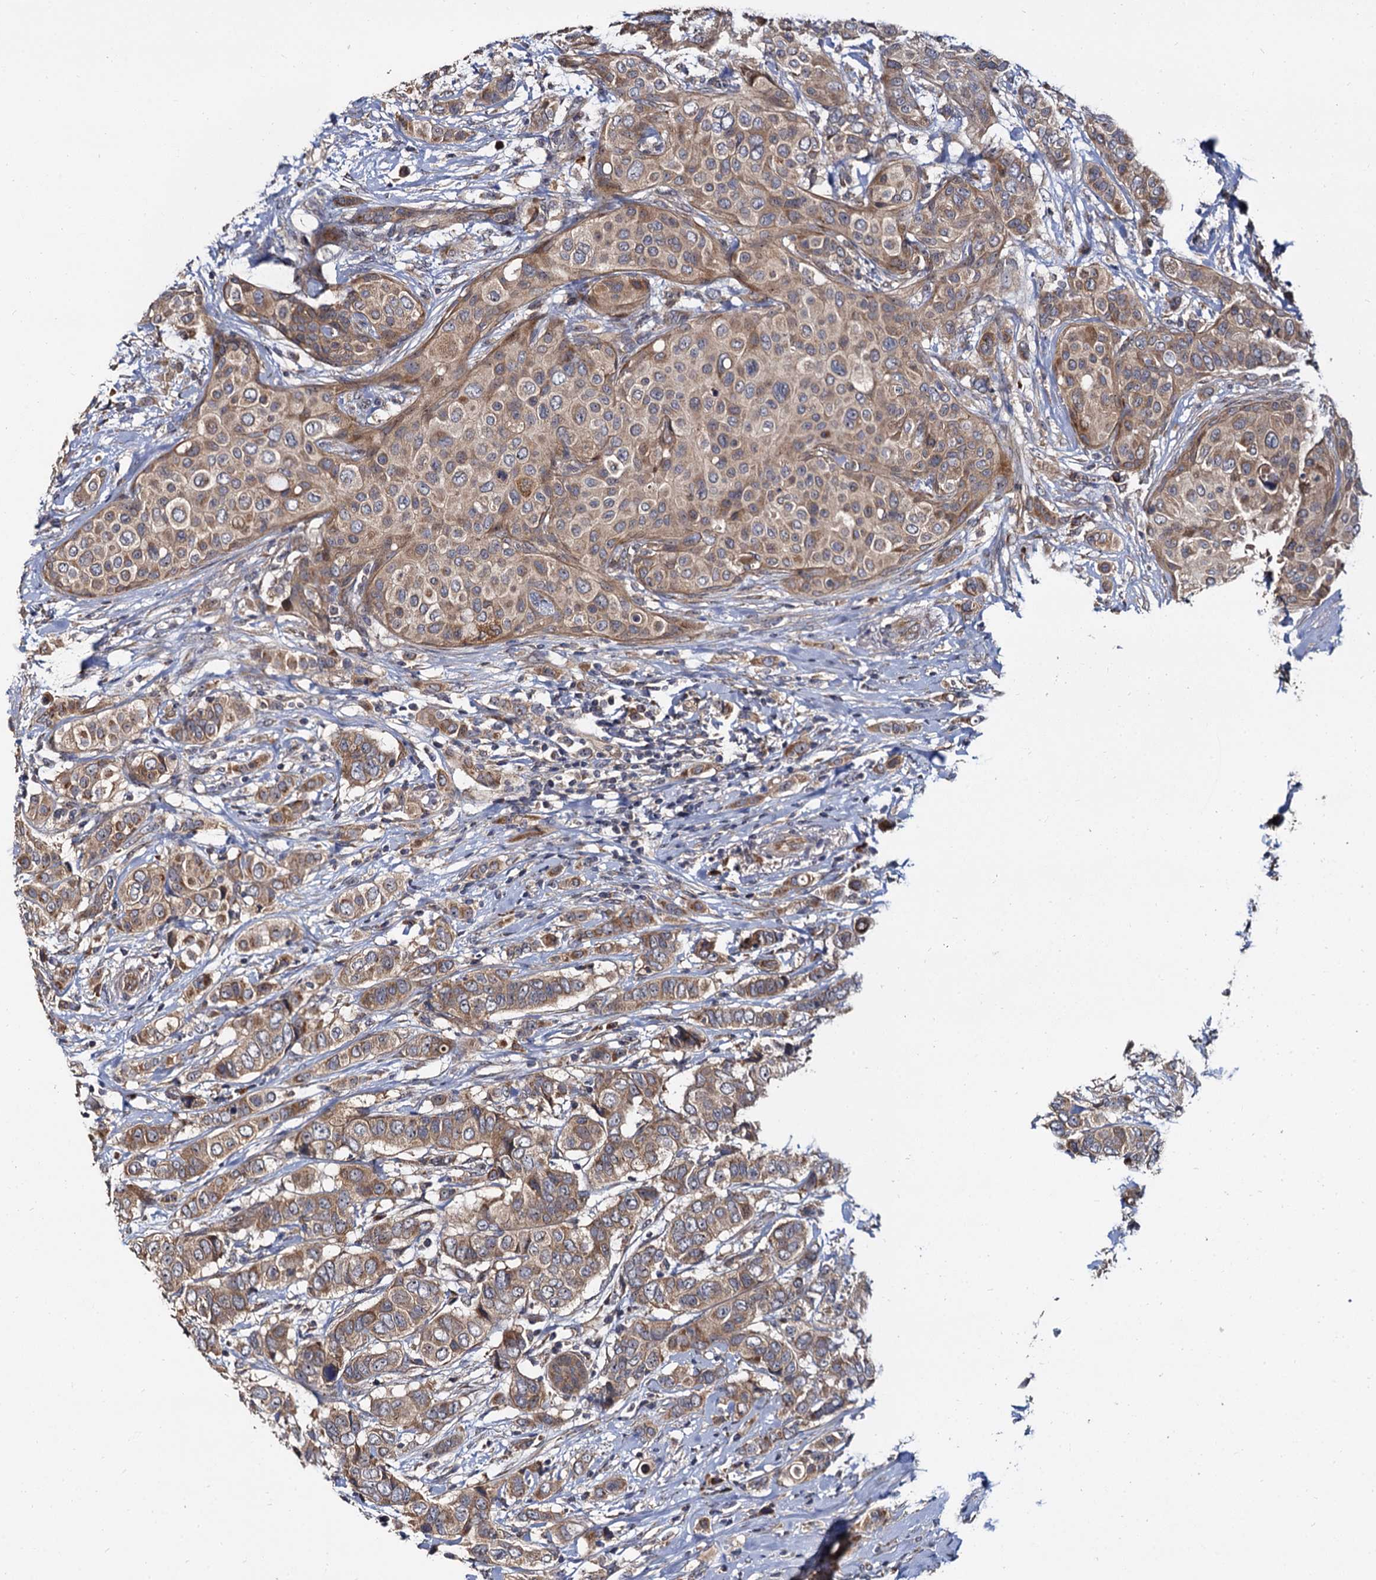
{"staining": {"intensity": "moderate", "quantity": ">75%", "location": "cytoplasmic/membranous"}, "tissue": "breast cancer", "cell_type": "Tumor cells", "image_type": "cancer", "snomed": [{"axis": "morphology", "description": "Lobular carcinoma"}, {"axis": "topography", "description": "Breast"}], "caption": "Immunohistochemistry of human breast cancer (lobular carcinoma) shows medium levels of moderate cytoplasmic/membranous expression in approximately >75% of tumor cells.", "gene": "WWC3", "patient": {"sex": "female", "age": 51}}